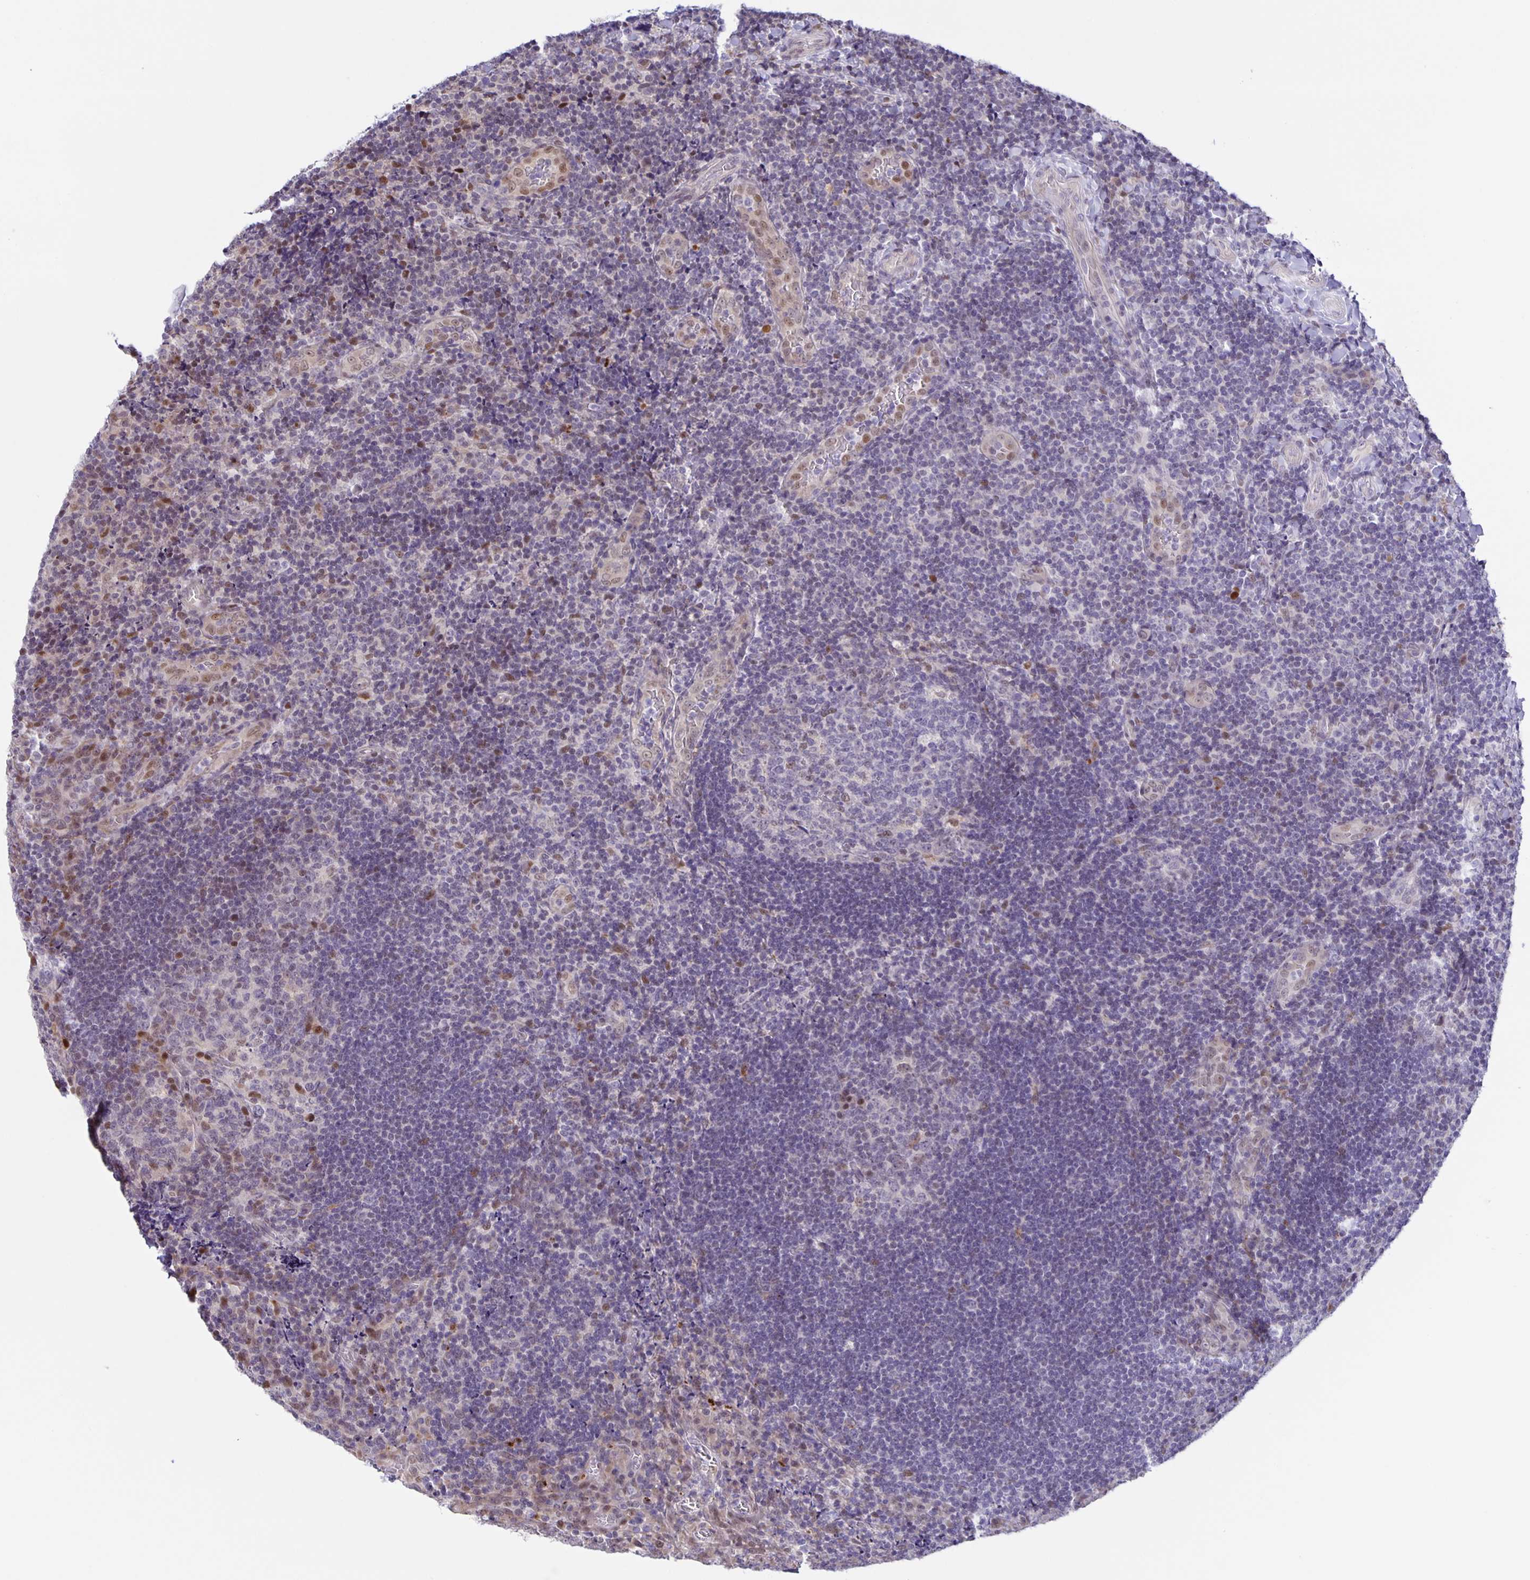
{"staining": {"intensity": "weak", "quantity": "<25%", "location": "nuclear"}, "tissue": "tonsil", "cell_type": "Germinal center cells", "image_type": "normal", "snomed": [{"axis": "morphology", "description": "Normal tissue, NOS"}, {"axis": "topography", "description": "Tonsil"}], "caption": "This is an immunohistochemistry histopathology image of benign human tonsil. There is no staining in germinal center cells.", "gene": "MAPK12", "patient": {"sex": "male", "age": 17}}